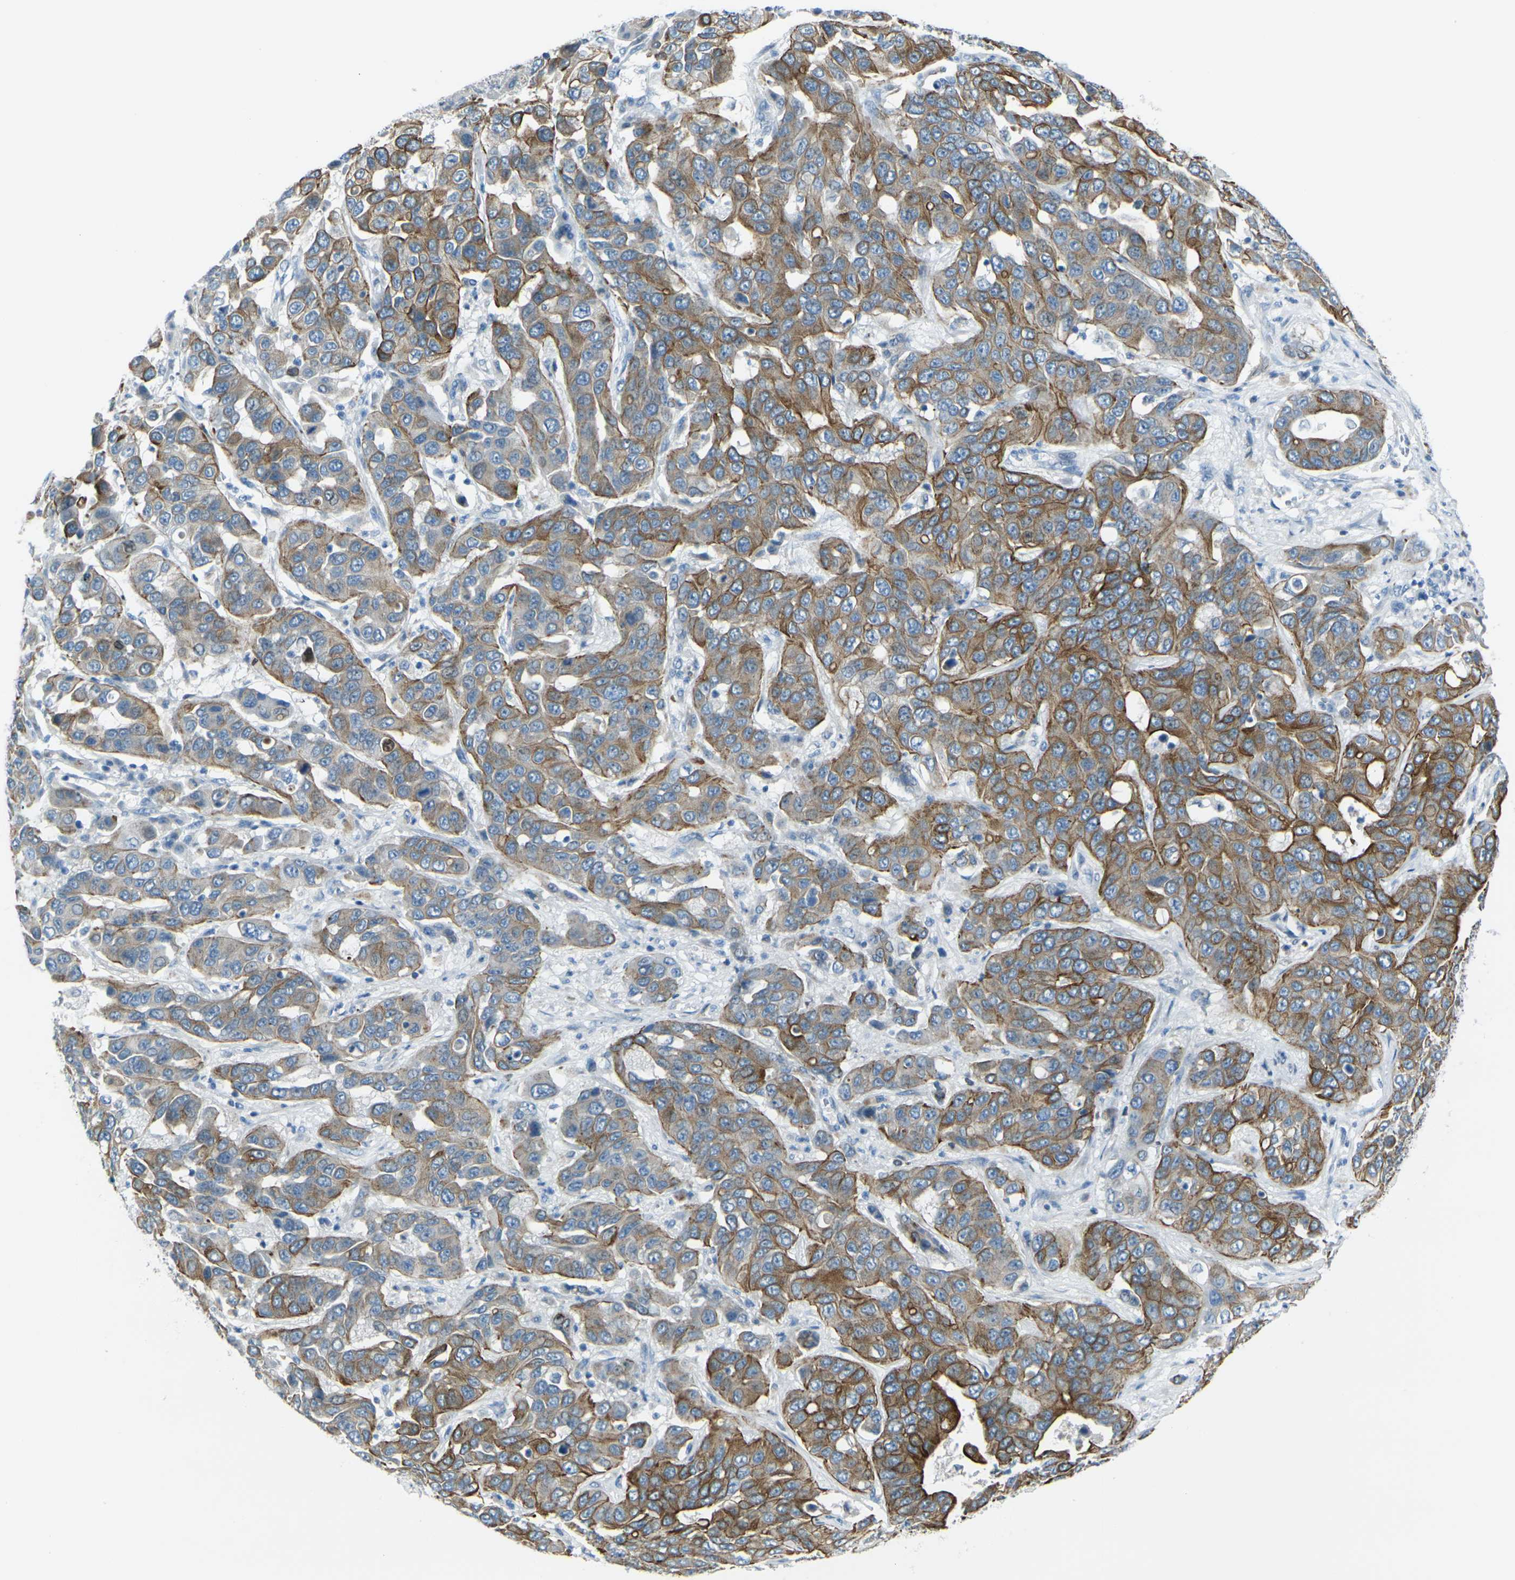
{"staining": {"intensity": "strong", "quantity": ">75%", "location": "cytoplasmic/membranous"}, "tissue": "liver cancer", "cell_type": "Tumor cells", "image_type": "cancer", "snomed": [{"axis": "morphology", "description": "Cholangiocarcinoma"}, {"axis": "topography", "description": "Liver"}], "caption": "This histopathology image exhibits cholangiocarcinoma (liver) stained with immunohistochemistry to label a protein in brown. The cytoplasmic/membranous of tumor cells show strong positivity for the protein. Nuclei are counter-stained blue.", "gene": "ANKRD46", "patient": {"sex": "female", "age": 52}}